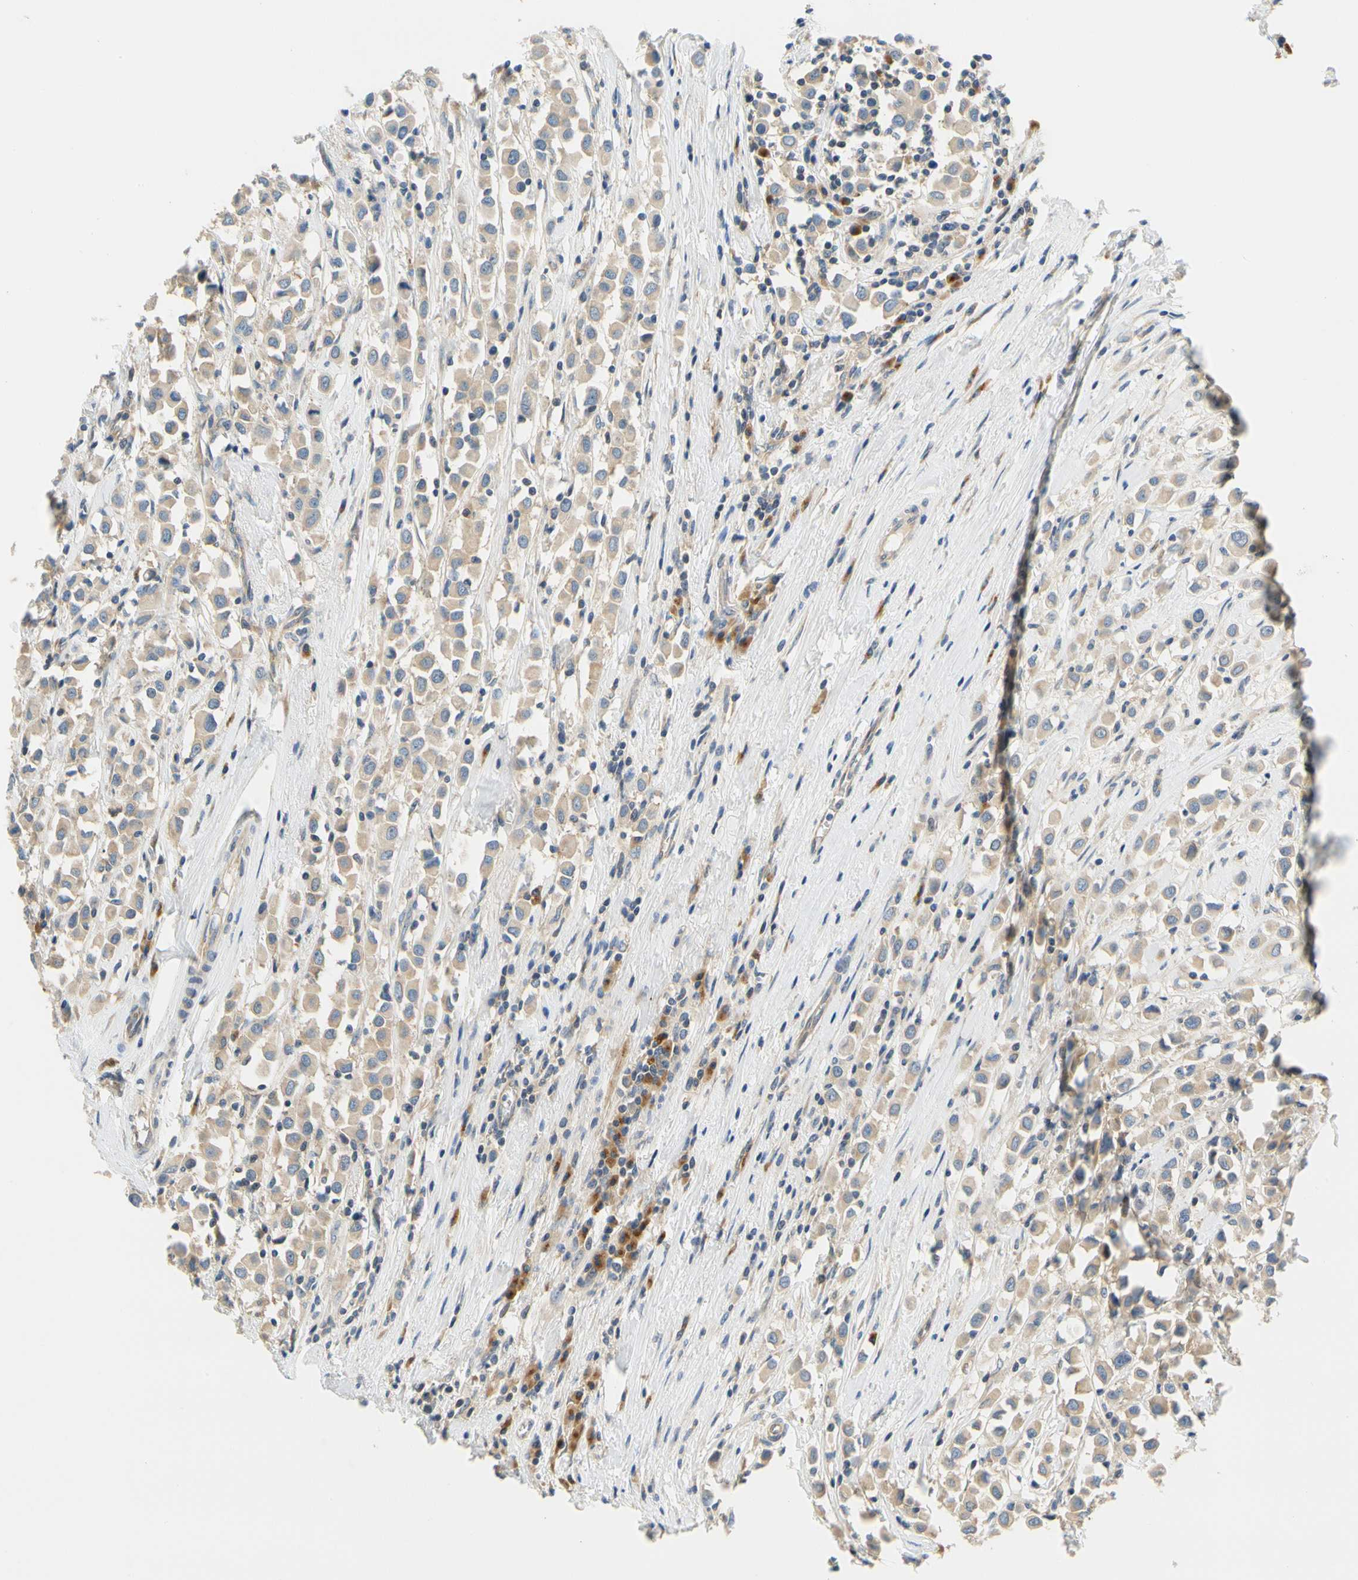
{"staining": {"intensity": "weak", "quantity": ">75%", "location": "cytoplasmic/membranous"}, "tissue": "breast cancer", "cell_type": "Tumor cells", "image_type": "cancer", "snomed": [{"axis": "morphology", "description": "Duct carcinoma"}, {"axis": "topography", "description": "Breast"}], "caption": "Breast cancer stained with a protein marker shows weak staining in tumor cells.", "gene": "LRRC47", "patient": {"sex": "female", "age": 61}}